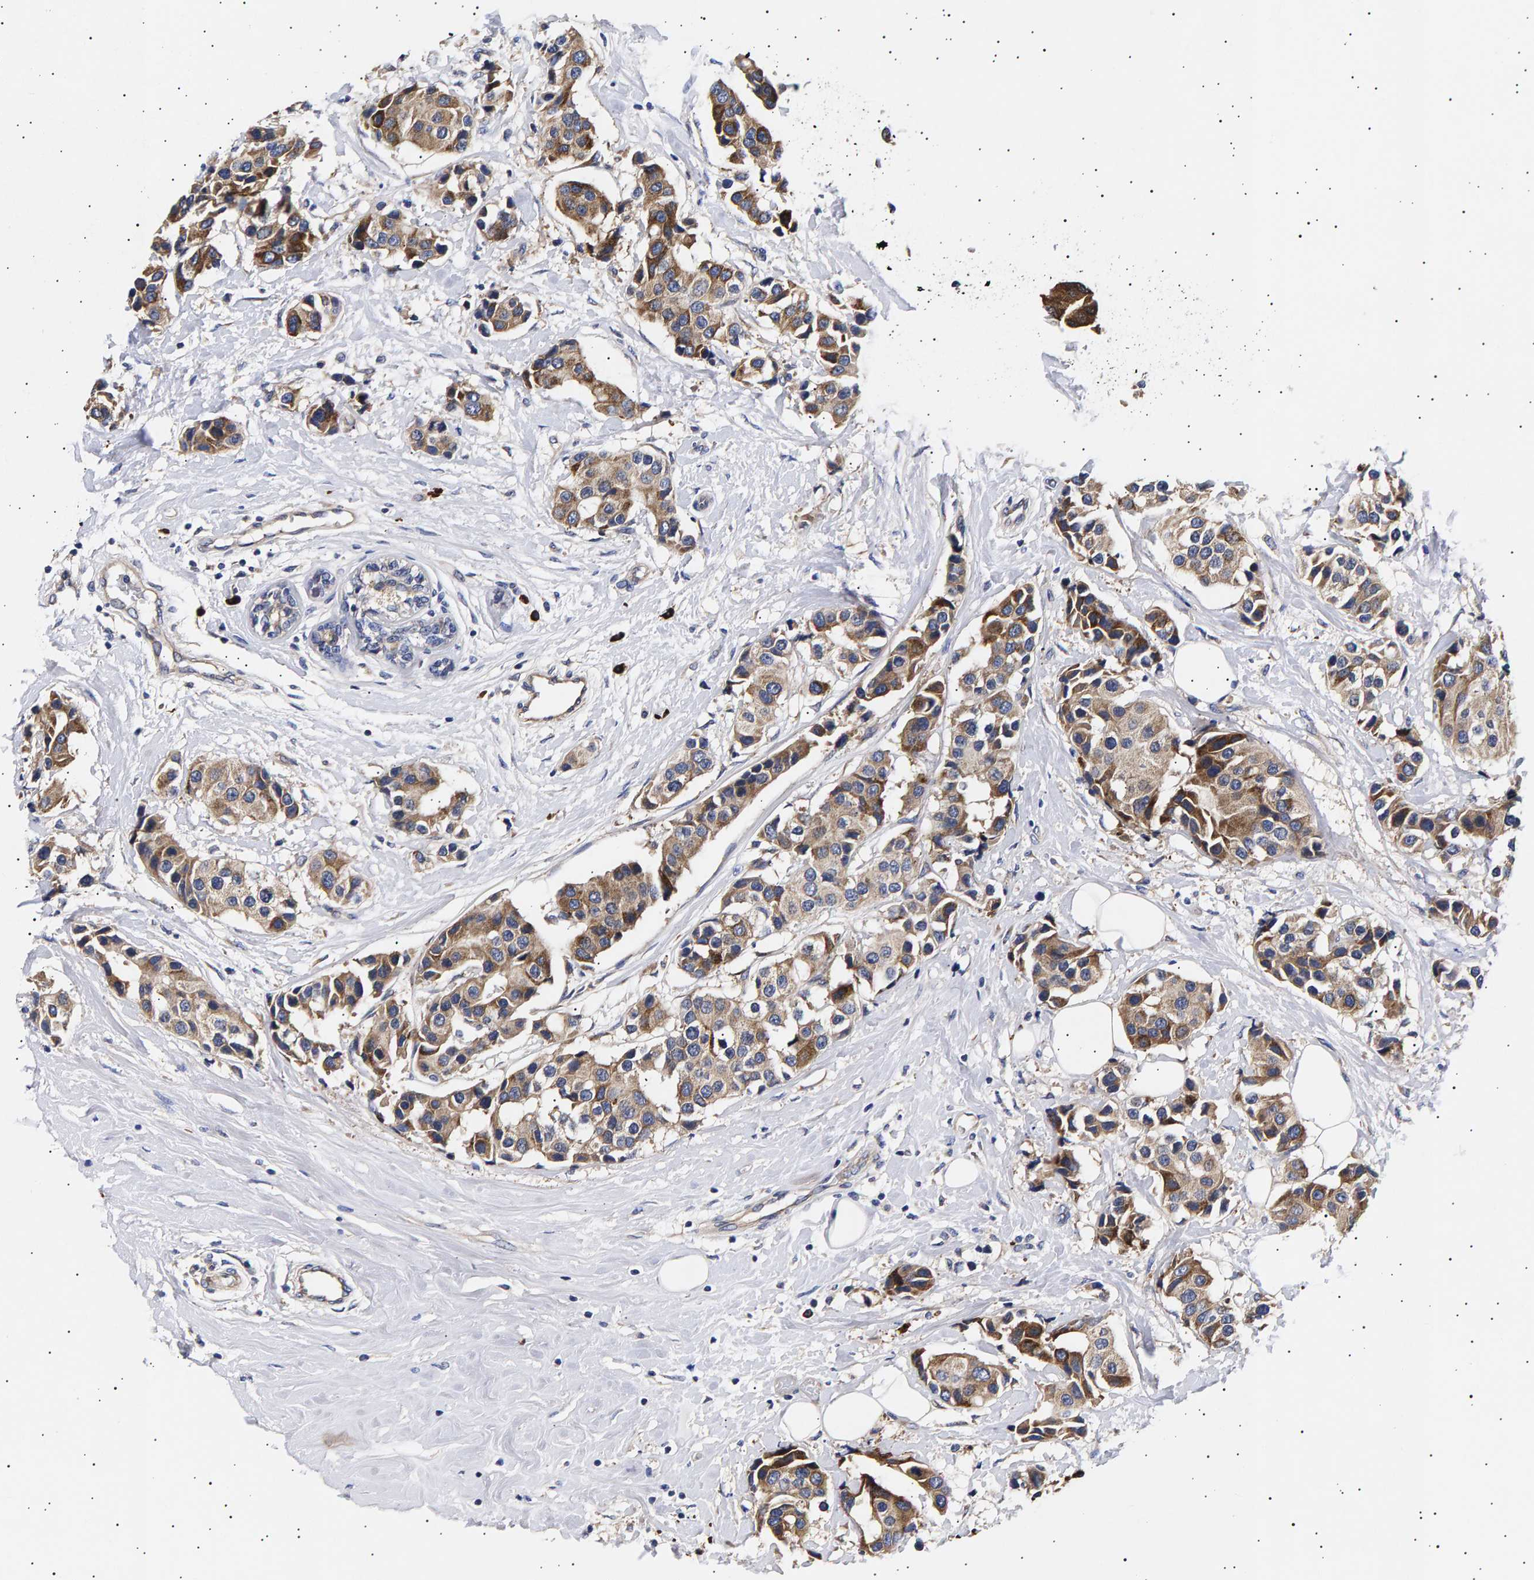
{"staining": {"intensity": "moderate", "quantity": ">75%", "location": "cytoplasmic/membranous"}, "tissue": "breast cancer", "cell_type": "Tumor cells", "image_type": "cancer", "snomed": [{"axis": "morphology", "description": "Normal tissue, NOS"}, {"axis": "morphology", "description": "Duct carcinoma"}, {"axis": "topography", "description": "Breast"}], "caption": "IHC of breast cancer displays medium levels of moderate cytoplasmic/membranous positivity in about >75% of tumor cells. (Brightfield microscopy of DAB IHC at high magnification).", "gene": "ANKRD40", "patient": {"sex": "female", "age": 39}}